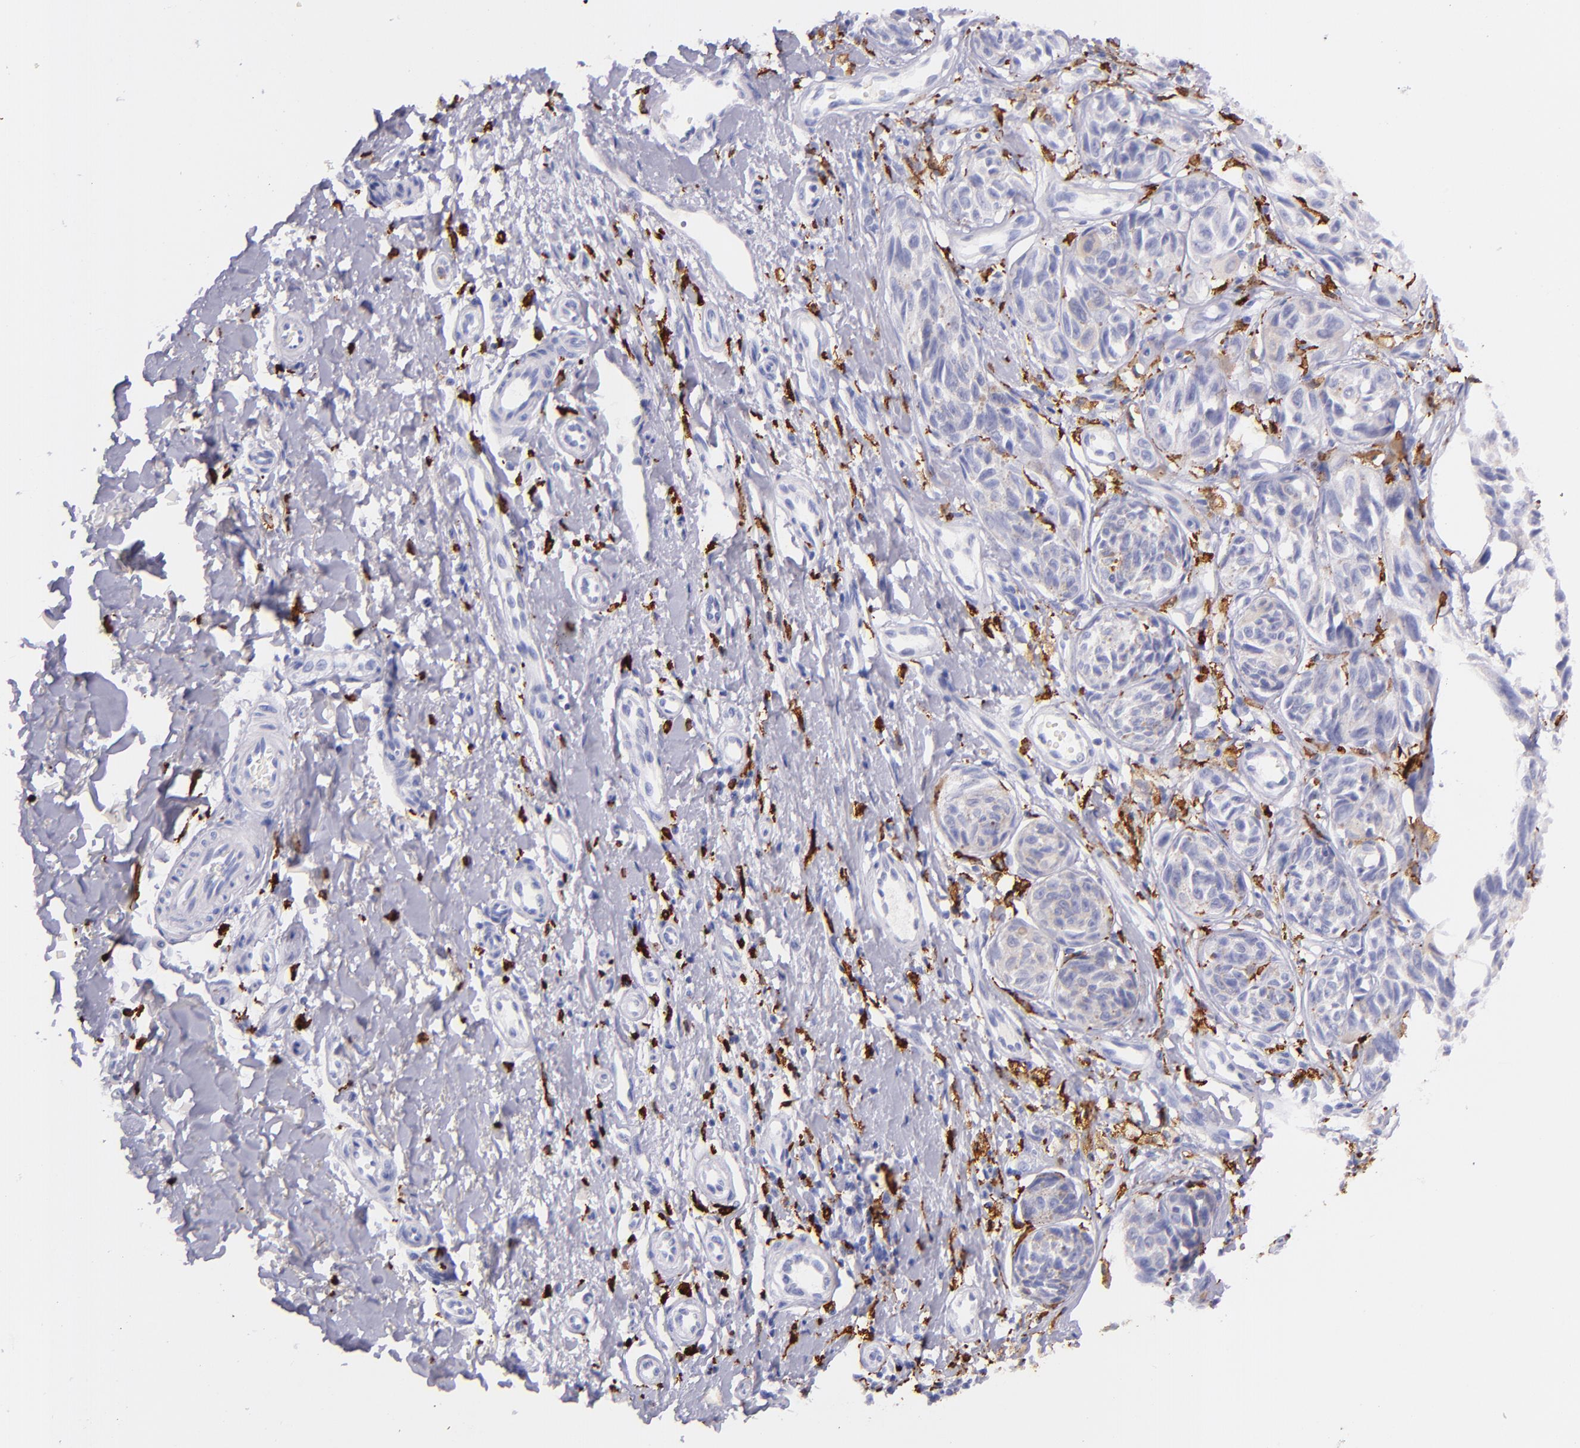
{"staining": {"intensity": "weak", "quantity": "25%-75%", "location": "none"}, "tissue": "melanoma", "cell_type": "Tumor cells", "image_type": "cancer", "snomed": [{"axis": "morphology", "description": "Malignant melanoma, NOS"}, {"axis": "topography", "description": "Skin"}], "caption": "DAB immunohistochemical staining of melanoma shows weak None protein staining in about 25%-75% of tumor cells.", "gene": "CD163", "patient": {"sex": "male", "age": 67}}